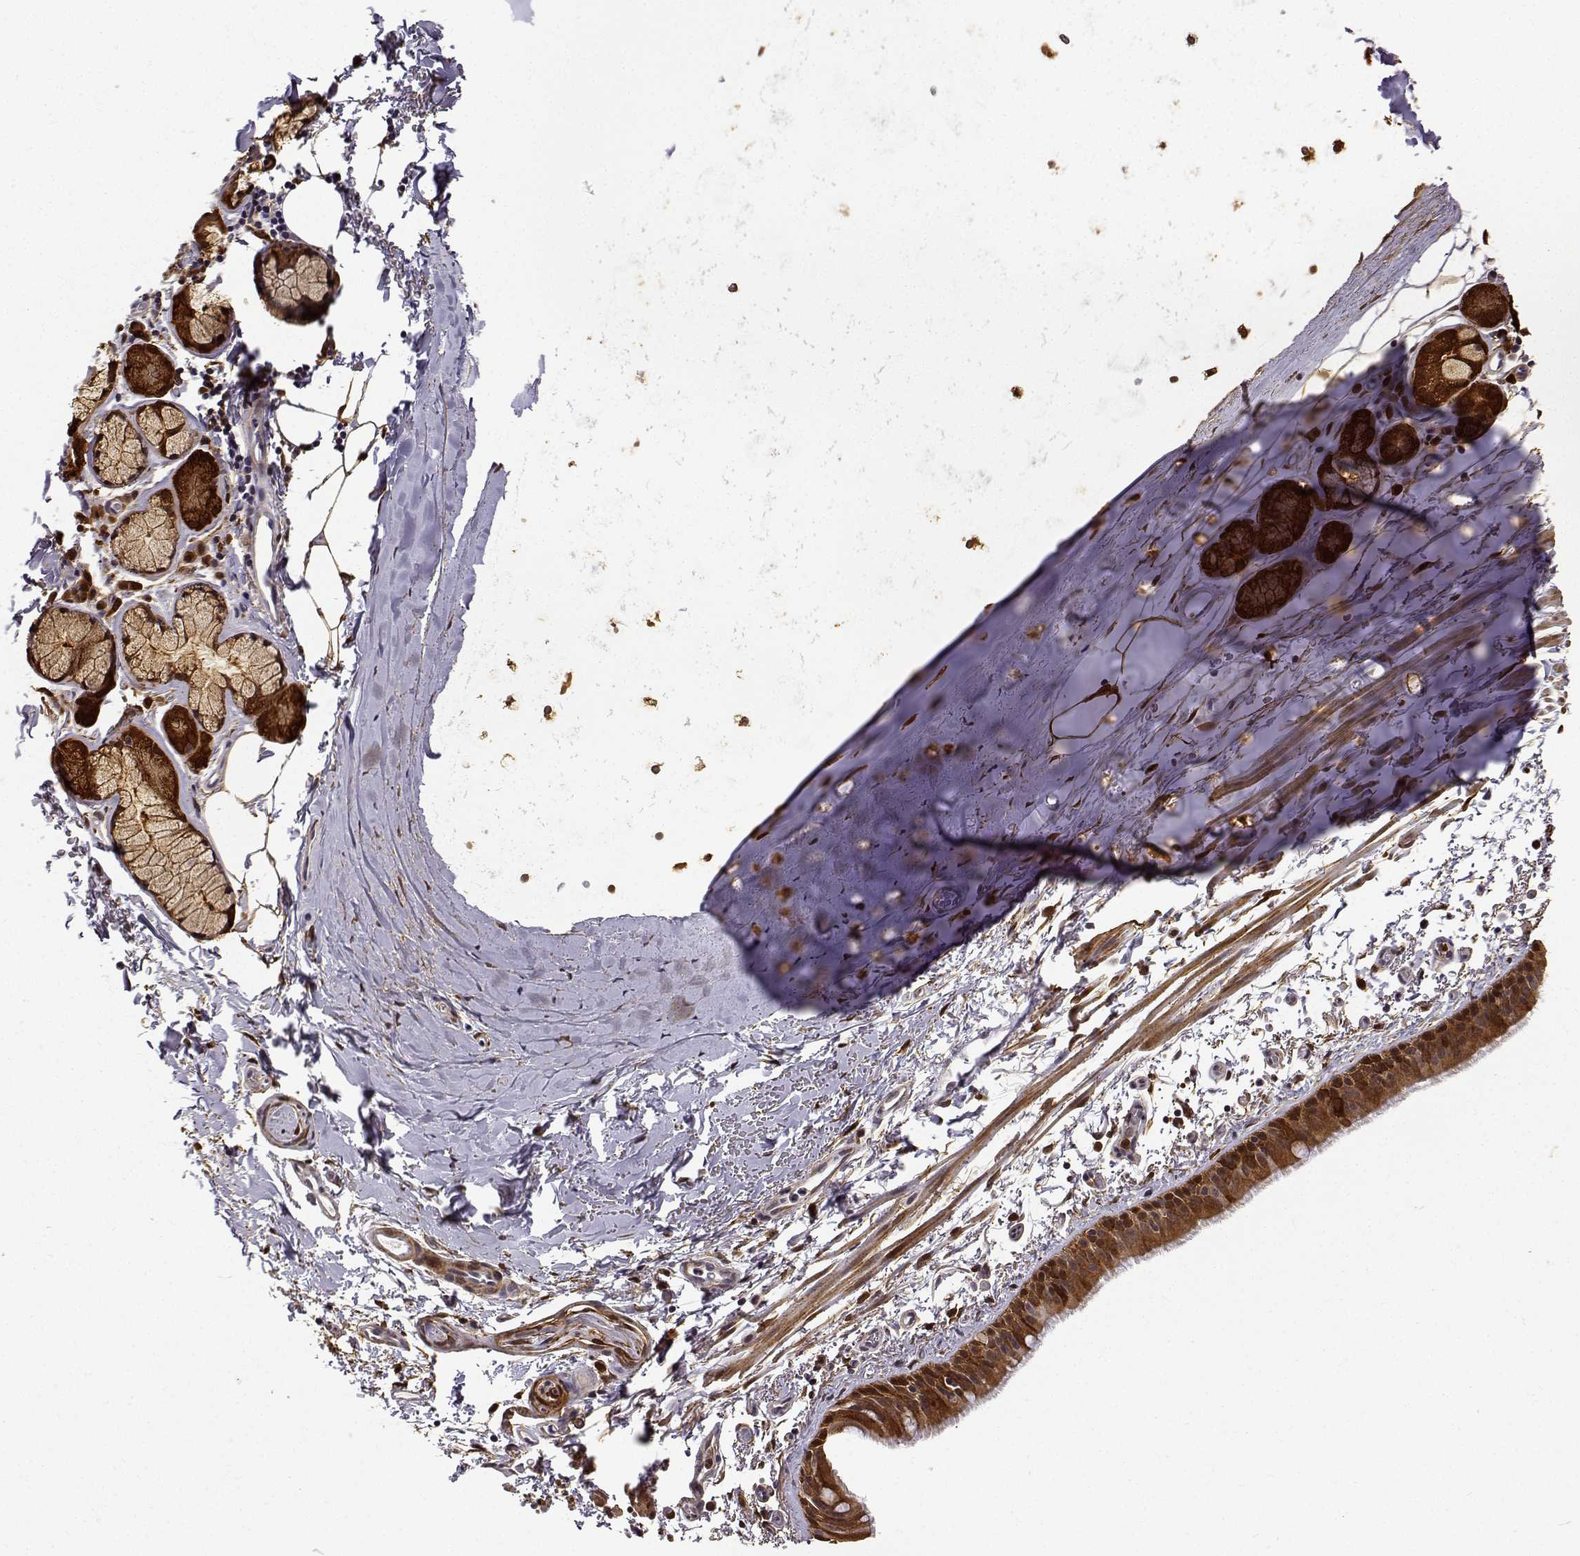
{"staining": {"intensity": "strong", "quantity": ">75%", "location": "cytoplasmic/membranous"}, "tissue": "bronchus", "cell_type": "Respiratory epithelial cells", "image_type": "normal", "snomed": [{"axis": "morphology", "description": "Normal tissue, NOS"}, {"axis": "topography", "description": "Bronchus"}], "caption": "Protein staining of benign bronchus reveals strong cytoplasmic/membranous positivity in about >75% of respiratory epithelial cells.", "gene": "PHGDH", "patient": {"sex": "female", "age": 61}}